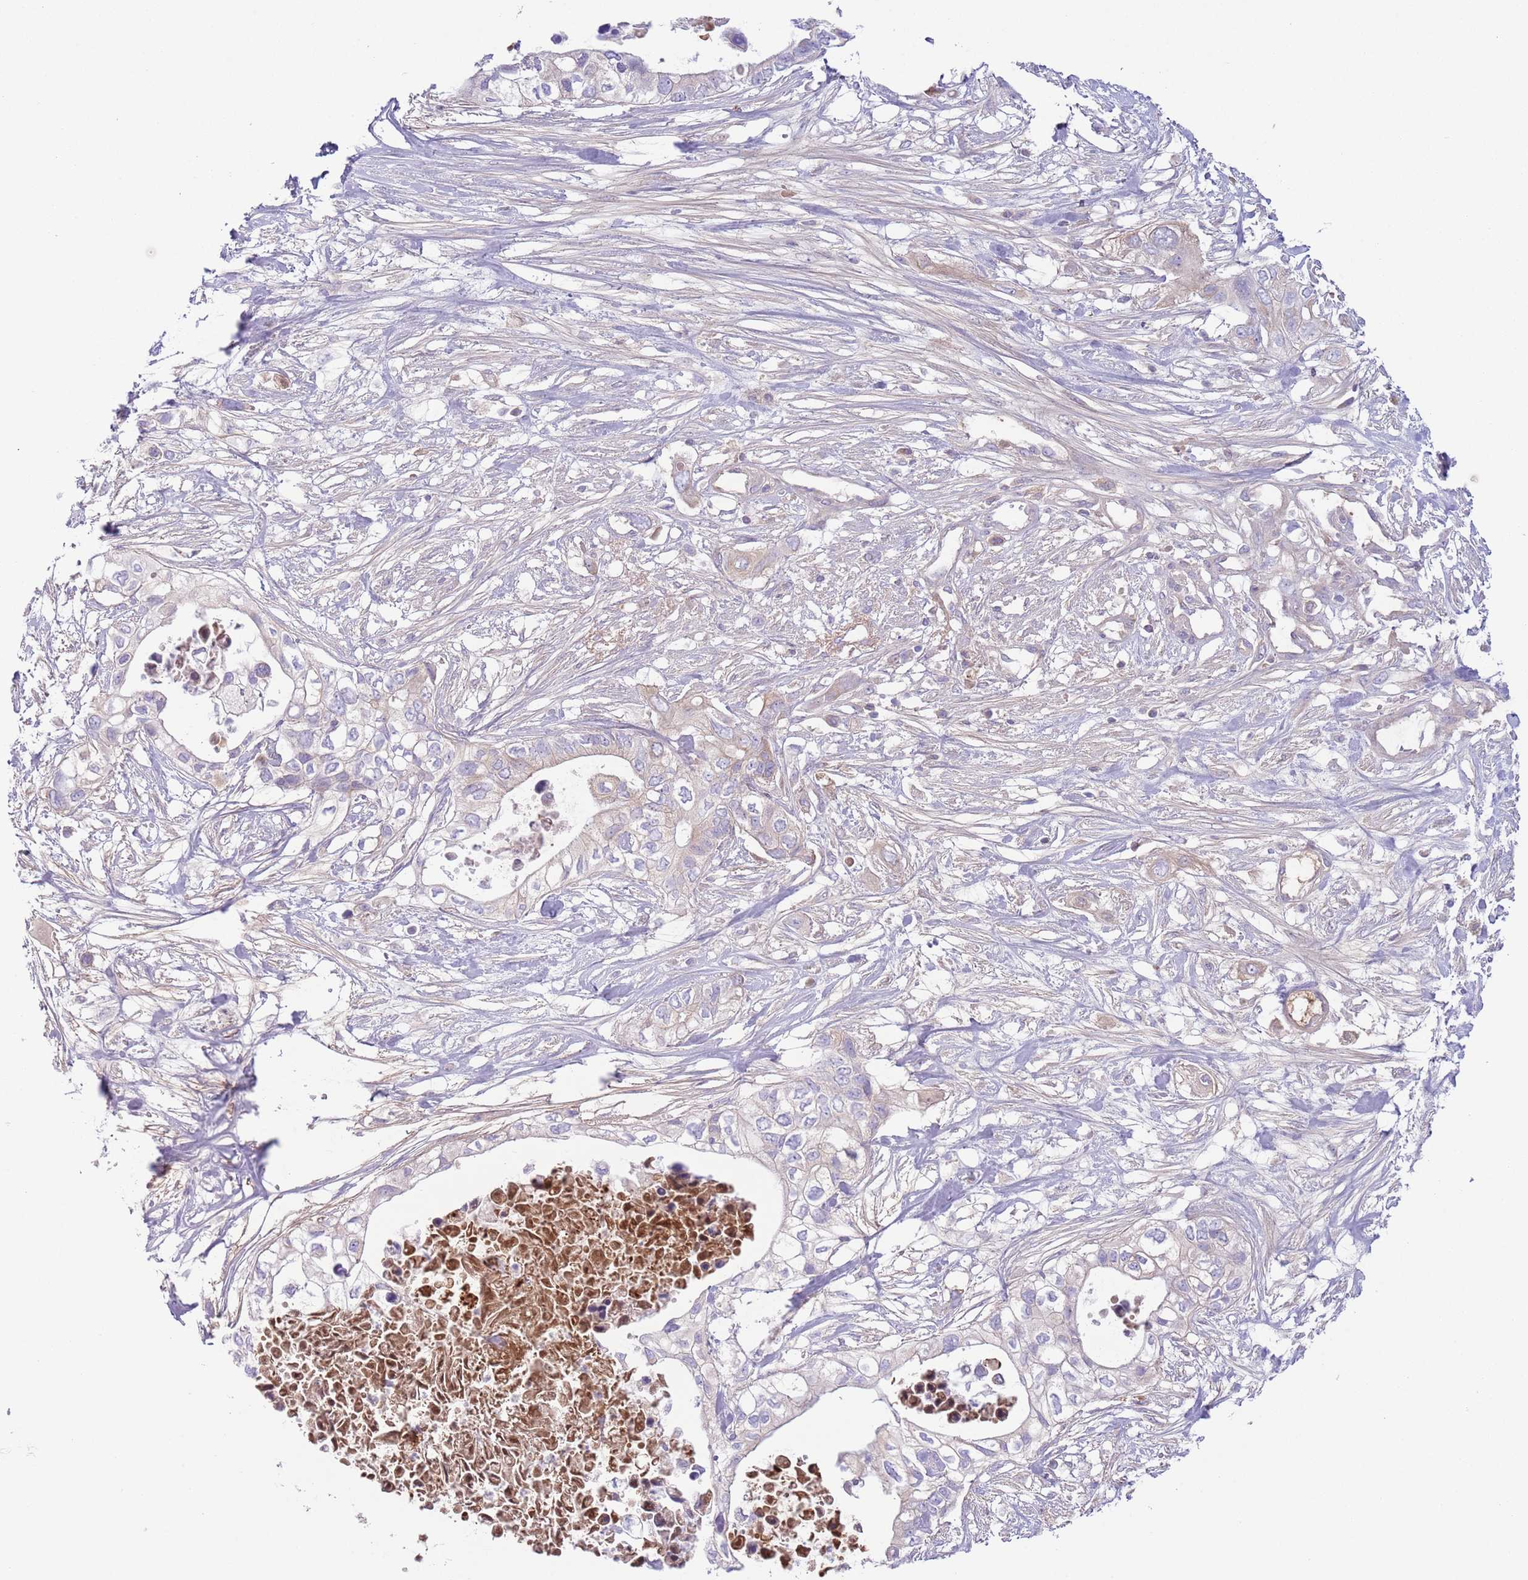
{"staining": {"intensity": "negative", "quantity": "none", "location": "none"}, "tissue": "pancreatic cancer", "cell_type": "Tumor cells", "image_type": "cancer", "snomed": [{"axis": "morphology", "description": "Adenocarcinoma, NOS"}, {"axis": "topography", "description": "Pancreas"}], "caption": "DAB (3,3'-diaminobenzidine) immunohistochemical staining of human pancreatic cancer (adenocarcinoma) displays no significant positivity in tumor cells. (Stains: DAB (3,3'-diaminobenzidine) immunohistochemistry (IHC) with hematoxylin counter stain, Microscopy: brightfield microscopy at high magnification).", "gene": "CFH", "patient": {"sex": "female", "age": 63}}